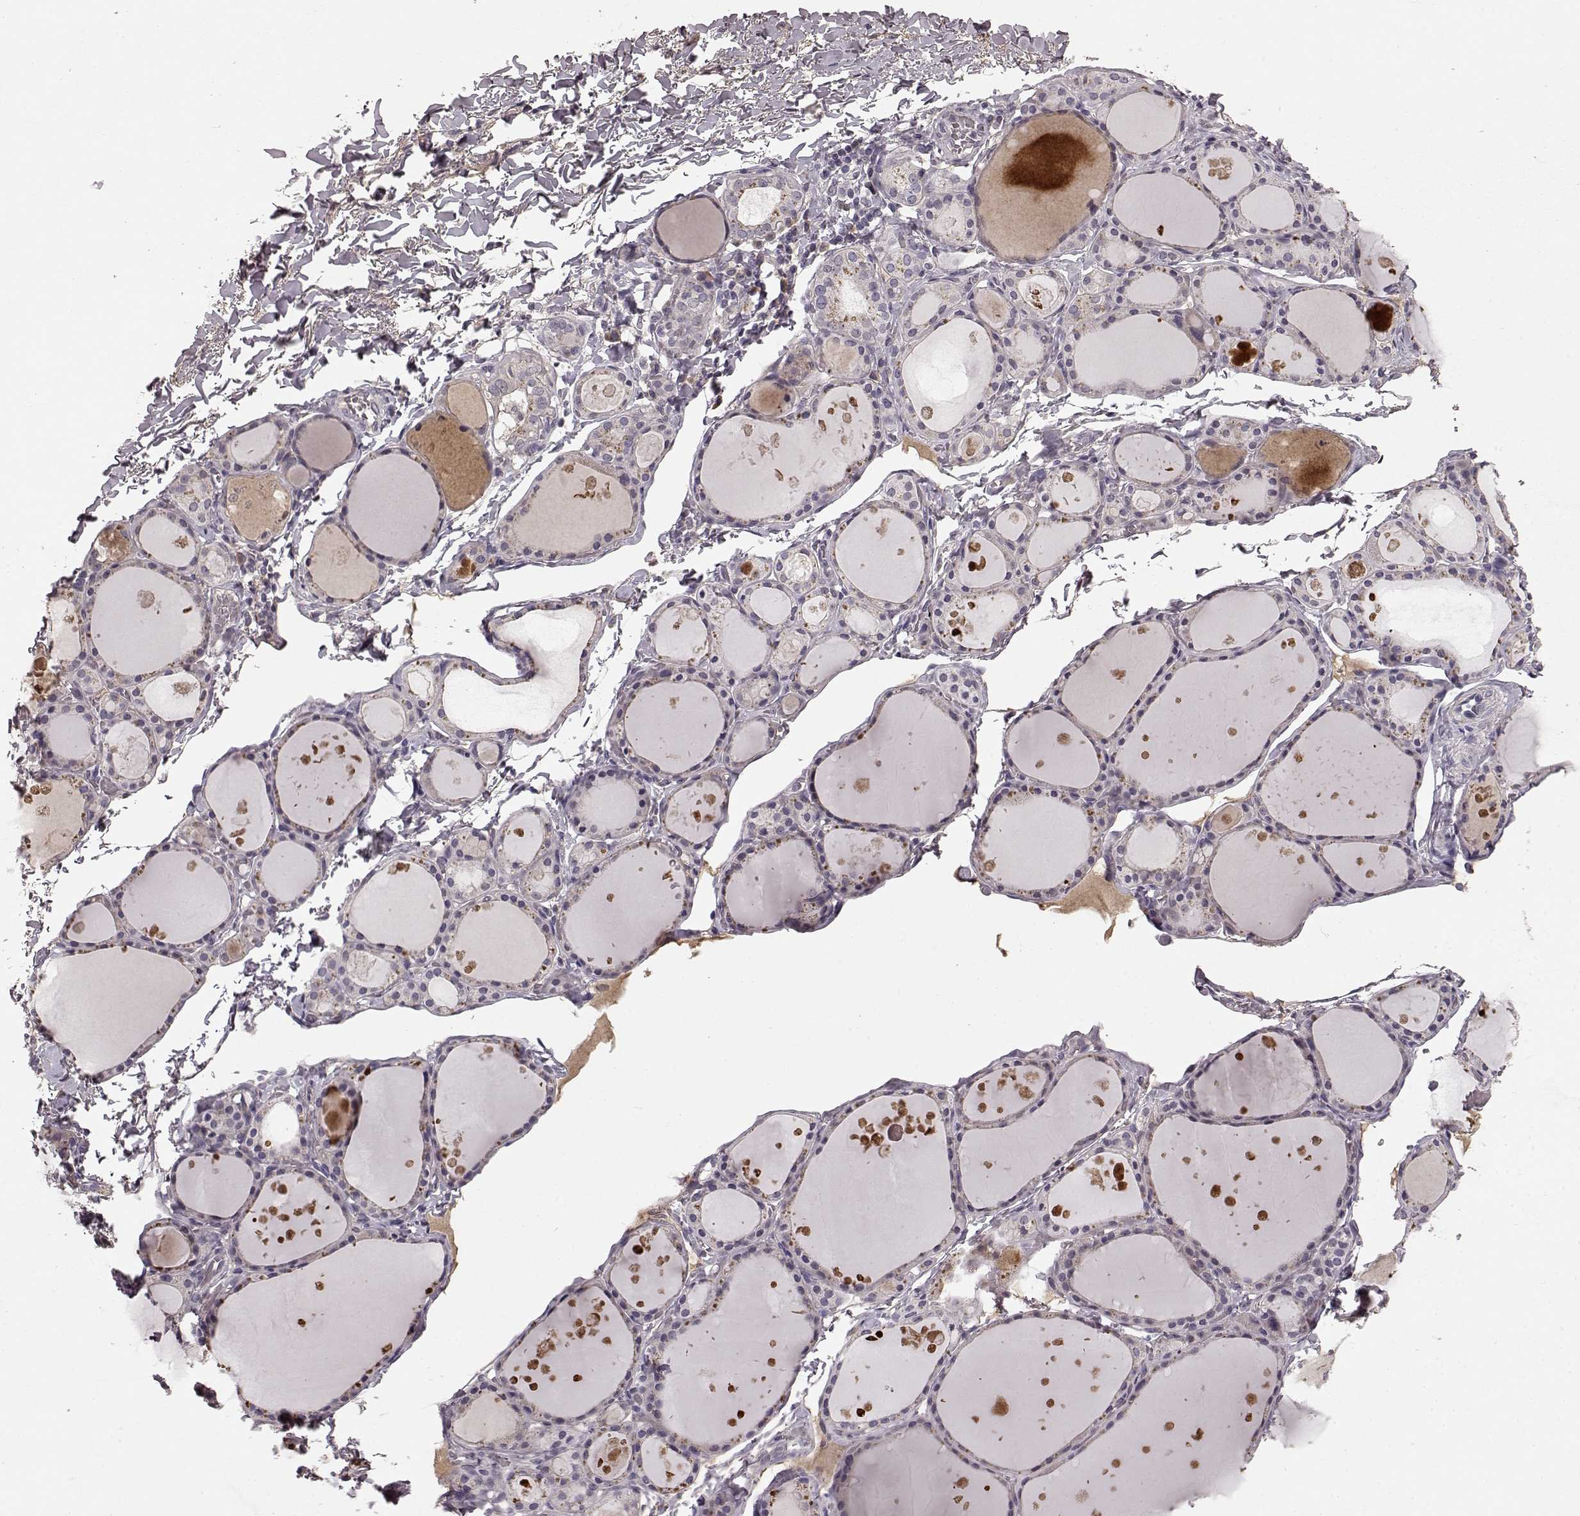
{"staining": {"intensity": "negative", "quantity": "none", "location": "none"}, "tissue": "thyroid gland", "cell_type": "Glandular cells", "image_type": "normal", "snomed": [{"axis": "morphology", "description": "Normal tissue, NOS"}, {"axis": "topography", "description": "Thyroid gland"}], "caption": "DAB immunohistochemical staining of benign human thyroid gland exhibits no significant positivity in glandular cells. The staining was performed using DAB to visualize the protein expression in brown, while the nuclei were stained in blue with hematoxylin (Magnification: 20x).", "gene": "SLC22A18", "patient": {"sex": "male", "age": 68}}